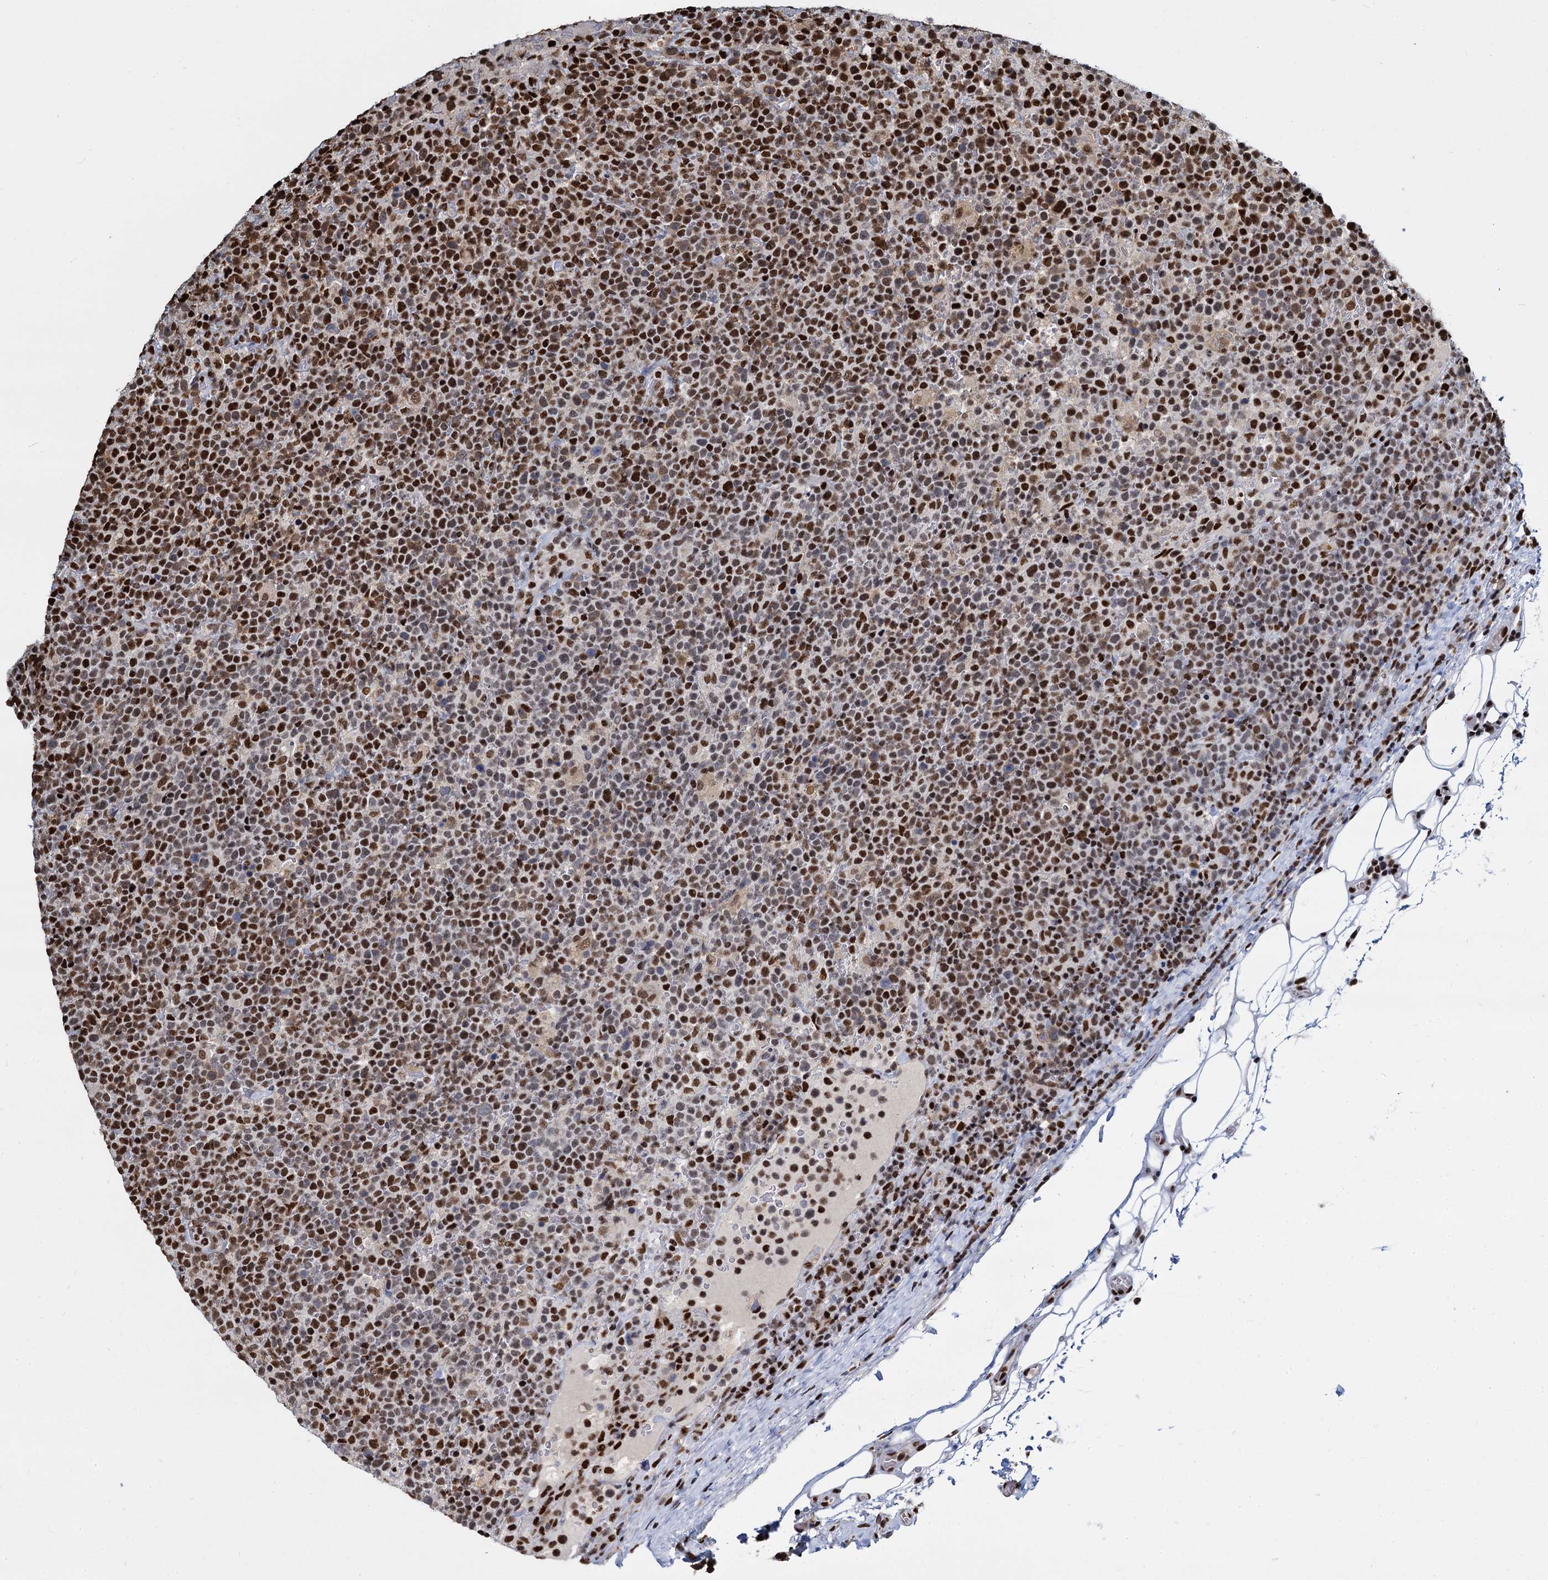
{"staining": {"intensity": "strong", "quantity": ">75%", "location": "nuclear"}, "tissue": "lymphoma", "cell_type": "Tumor cells", "image_type": "cancer", "snomed": [{"axis": "morphology", "description": "Malignant lymphoma, non-Hodgkin's type, High grade"}, {"axis": "topography", "description": "Lymph node"}], "caption": "High-grade malignant lymphoma, non-Hodgkin's type stained with a brown dye demonstrates strong nuclear positive positivity in approximately >75% of tumor cells.", "gene": "DCPS", "patient": {"sex": "male", "age": 61}}